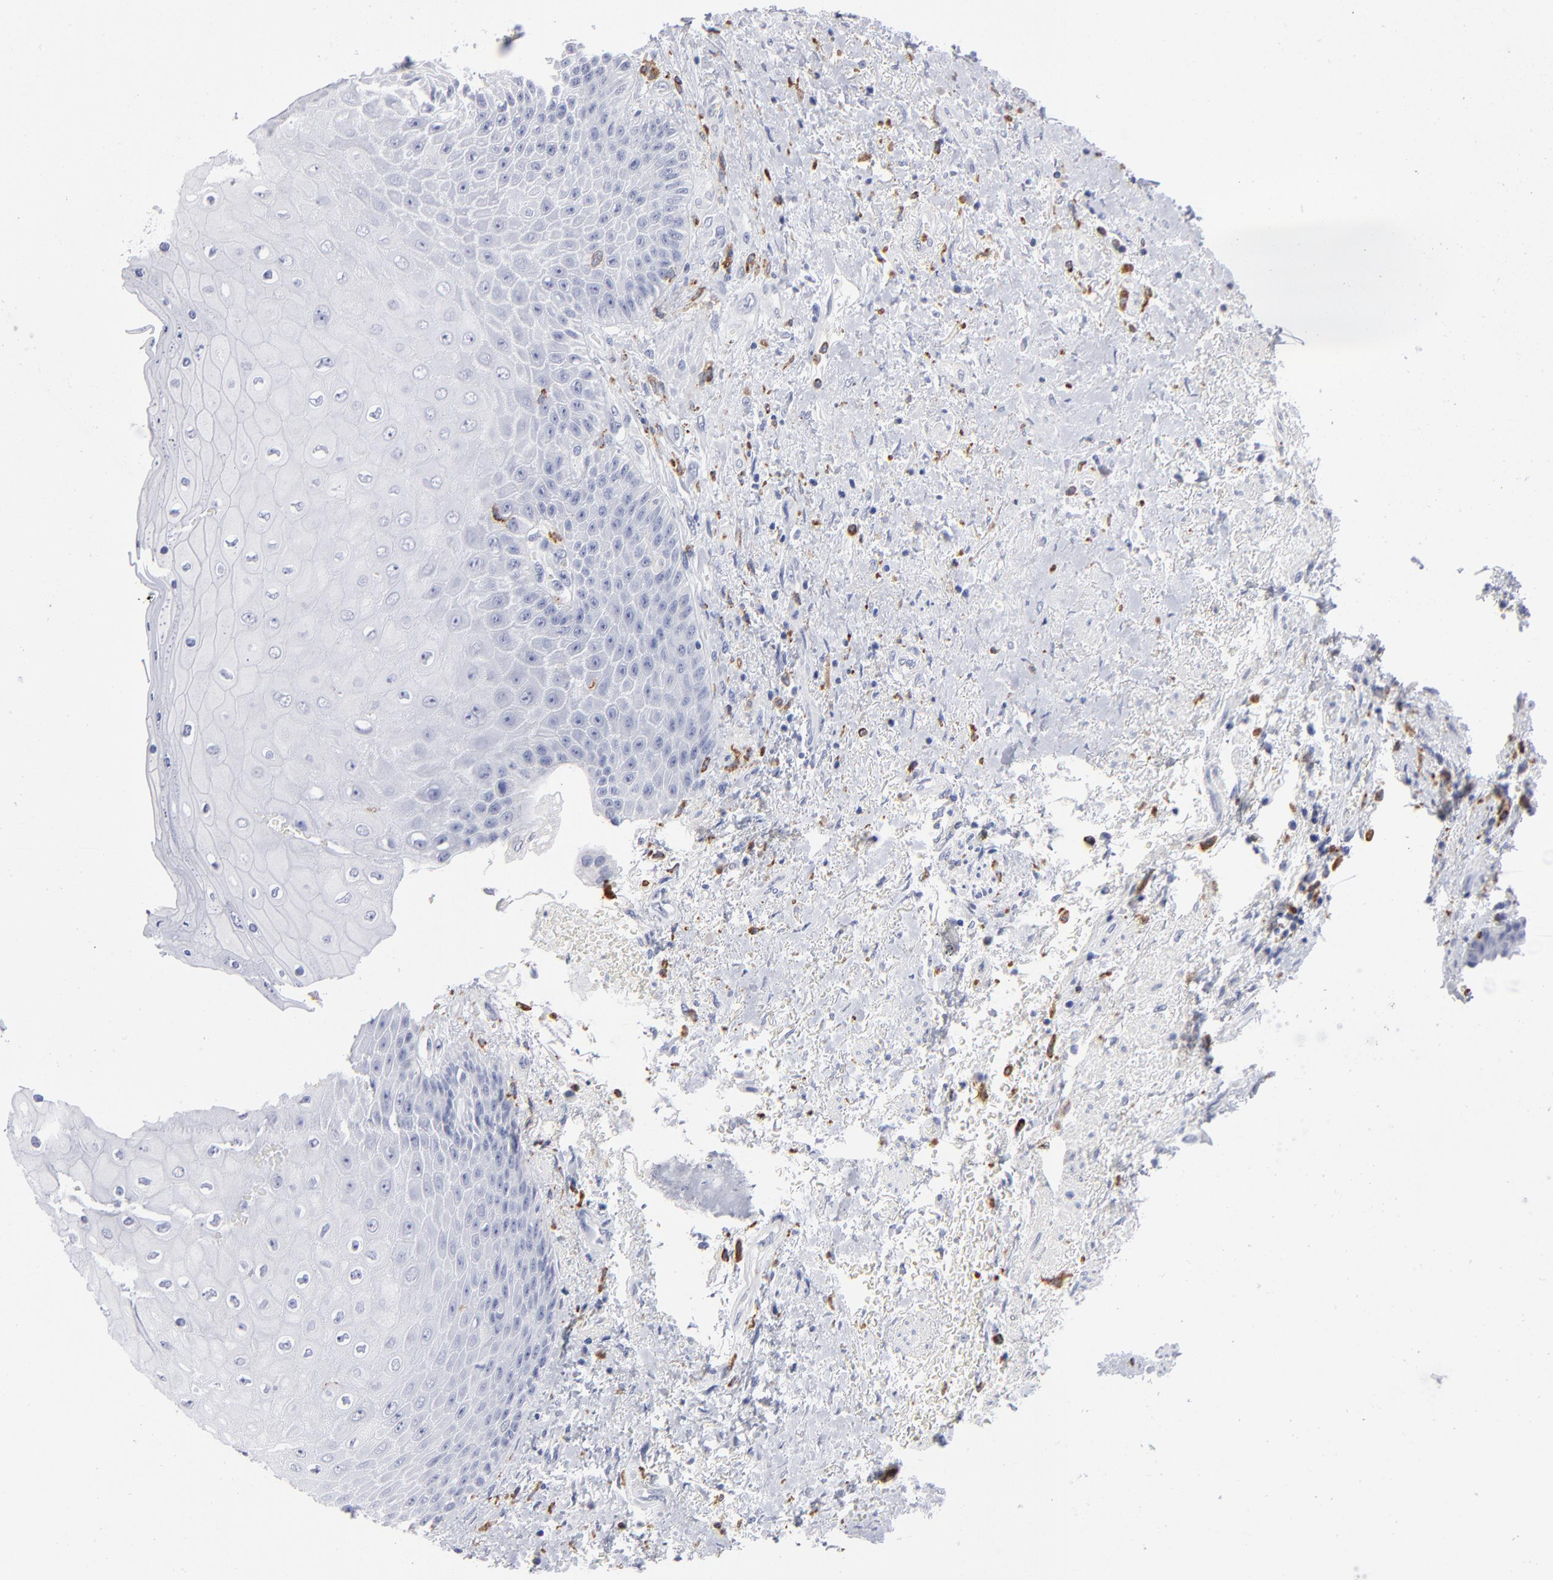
{"staining": {"intensity": "negative", "quantity": "none", "location": "none"}, "tissue": "skin", "cell_type": "Epidermal cells", "image_type": "normal", "snomed": [{"axis": "morphology", "description": "Normal tissue, NOS"}, {"axis": "topography", "description": "Anal"}], "caption": "High power microscopy image of an immunohistochemistry (IHC) micrograph of unremarkable skin, revealing no significant expression in epidermal cells. (DAB immunohistochemistry visualized using brightfield microscopy, high magnification).", "gene": "CD180", "patient": {"sex": "female", "age": 46}}